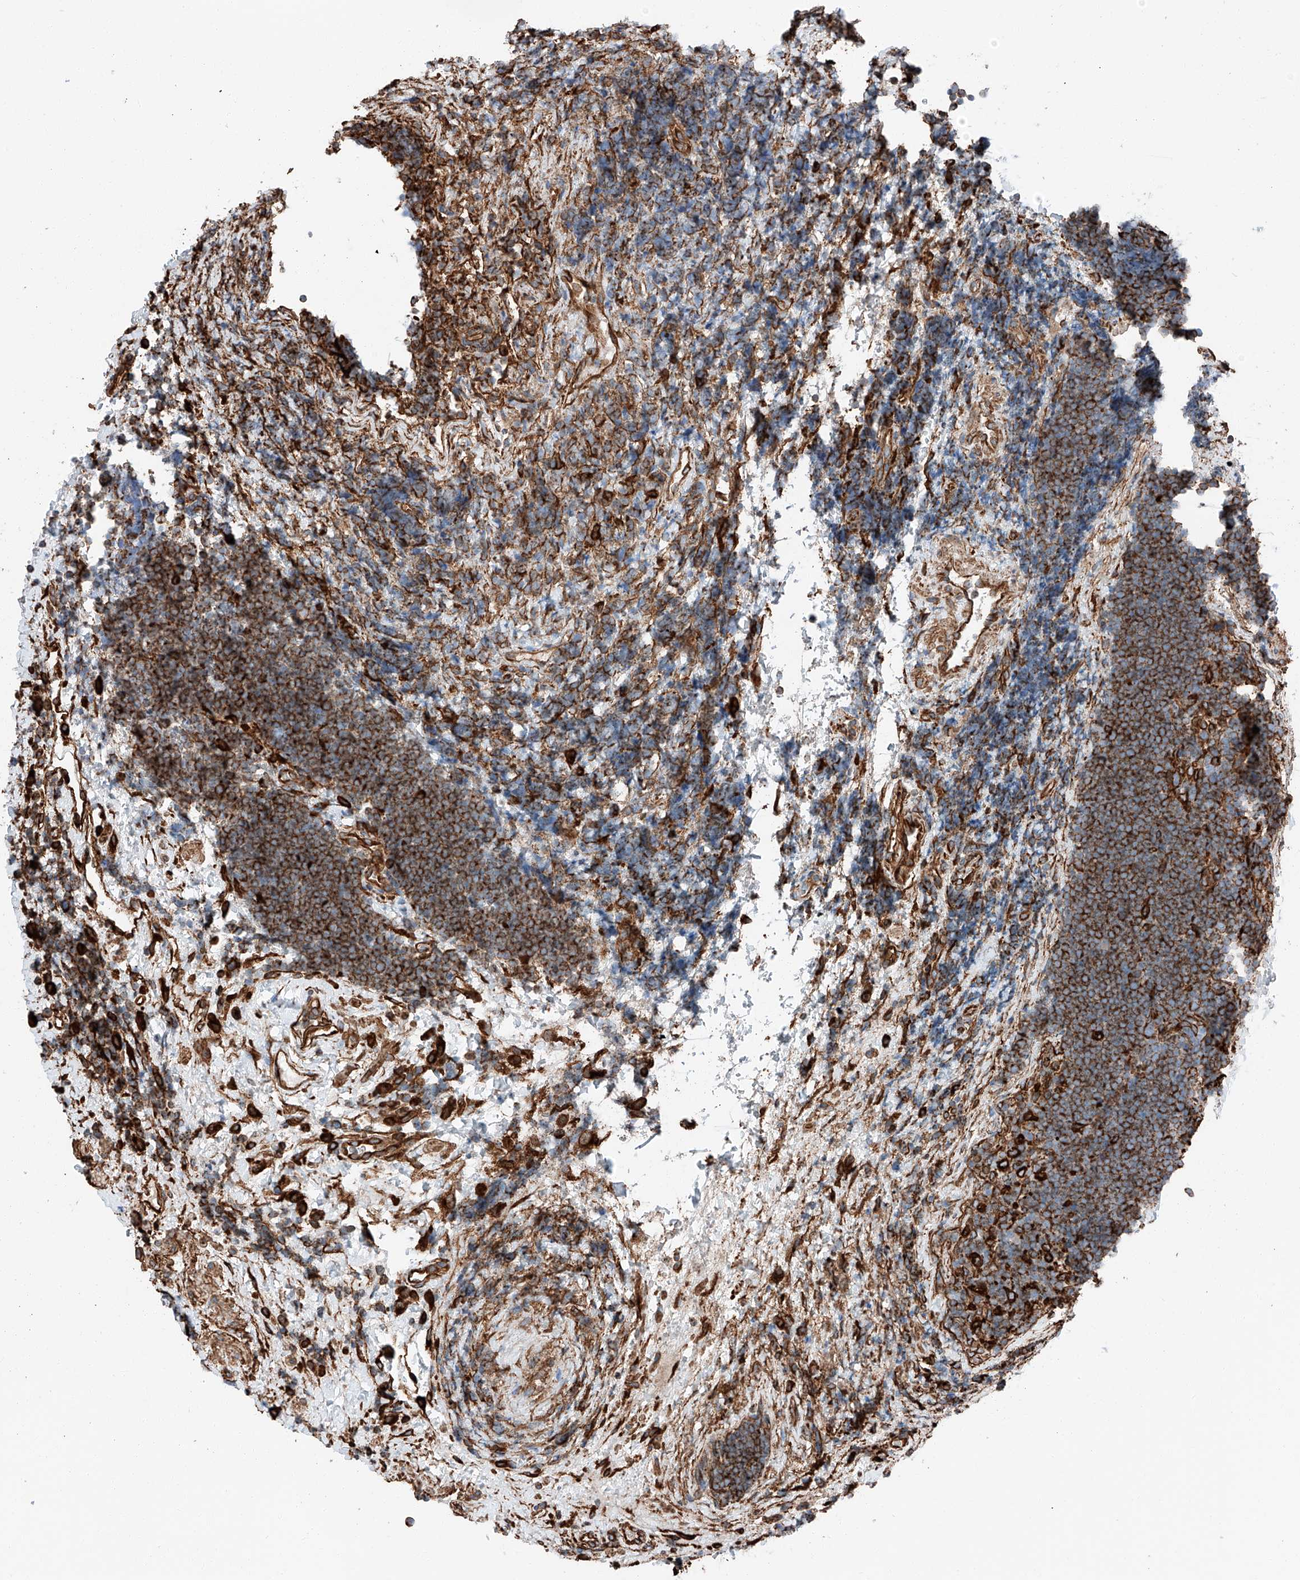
{"staining": {"intensity": "moderate", "quantity": ">75%", "location": "cytoplasmic/membranous"}, "tissue": "lymphoma", "cell_type": "Tumor cells", "image_type": "cancer", "snomed": [{"axis": "morphology", "description": "Malignant lymphoma, non-Hodgkin's type, High grade"}, {"axis": "topography", "description": "Lymph node"}], "caption": "Lymphoma stained for a protein shows moderate cytoplasmic/membranous positivity in tumor cells.", "gene": "ZNF804A", "patient": {"sex": "male", "age": 13}}